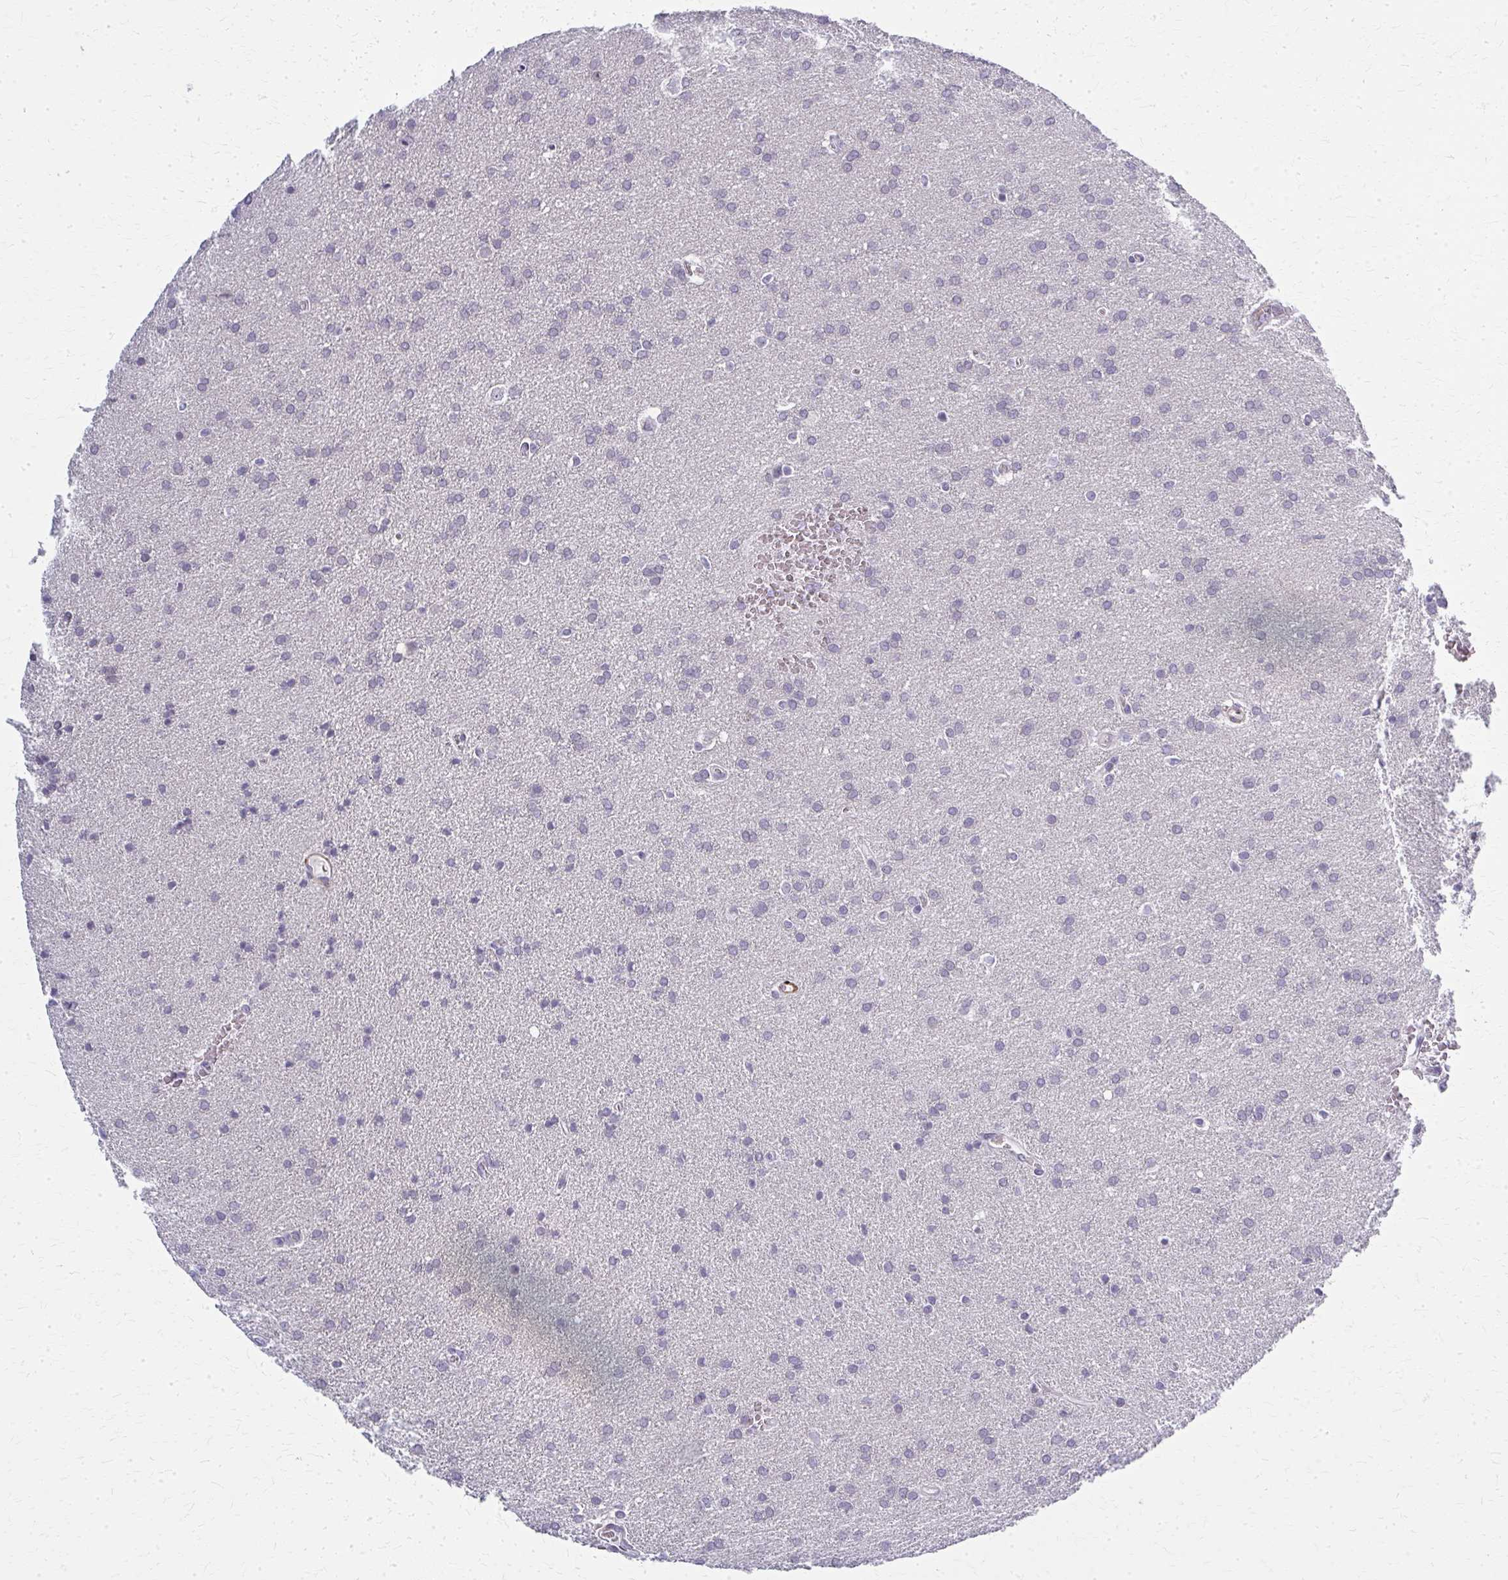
{"staining": {"intensity": "negative", "quantity": "none", "location": "none"}, "tissue": "glioma", "cell_type": "Tumor cells", "image_type": "cancer", "snomed": [{"axis": "morphology", "description": "Glioma, malignant, Low grade"}, {"axis": "topography", "description": "Brain"}], "caption": "The histopathology image reveals no staining of tumor cells in glioma.", "gene": "CASQ2", "patient": {"sex": "female", "age": 34}}